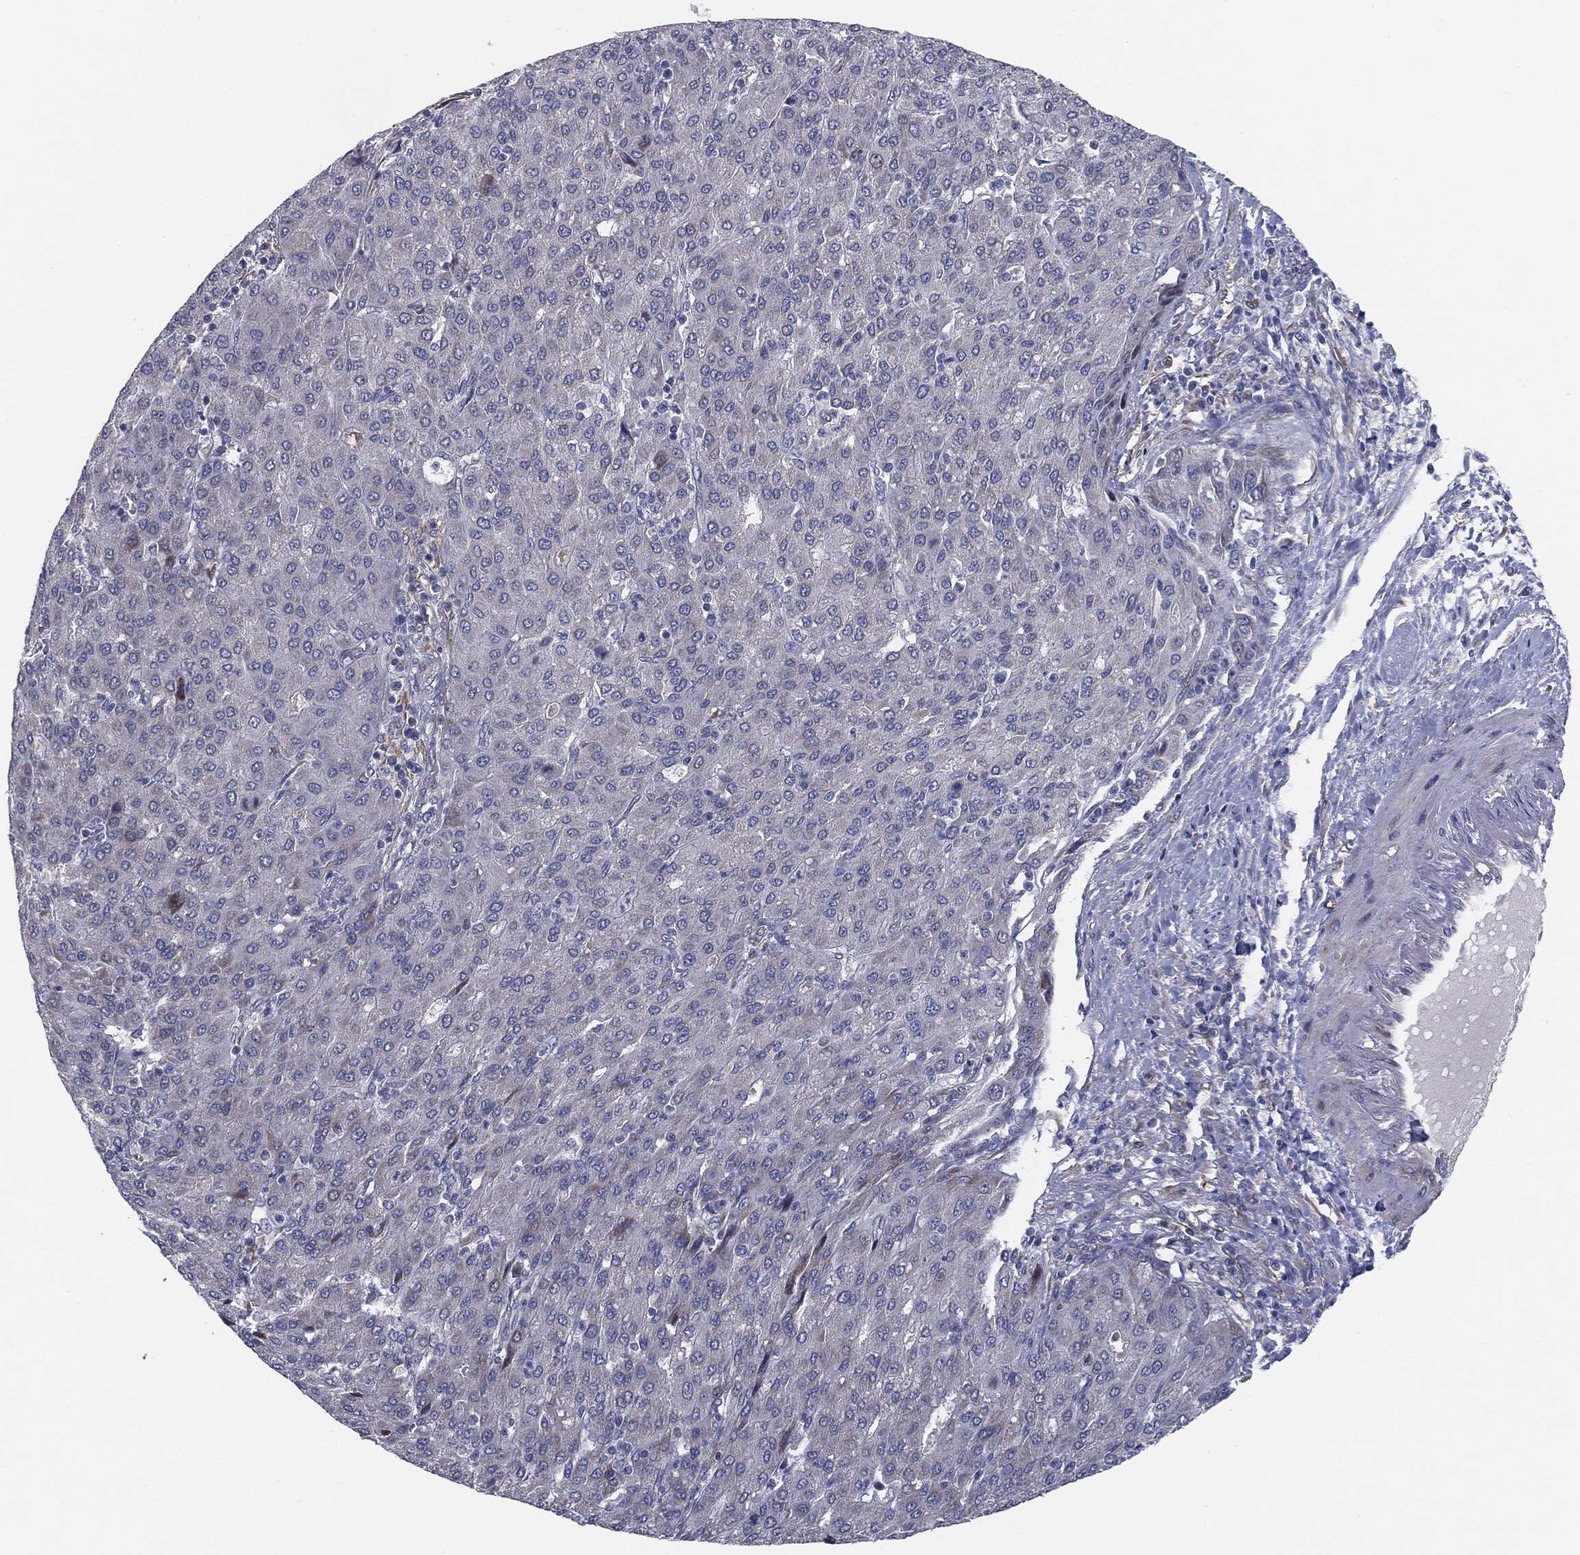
{"staining": {"intensity": "negative", "quantity": "none", "location": "none"}, "tissue": "liver cancer", "cell_type": "Tumor cells", "image_type": "cancer", "snomed": [{"axis": "morphology", "description": "Carcinoma, Hepatocellular, NOS"}, {"axis": "topography", "description": "Liver"}], "caption": "An immunohistochemistry histopathology image of liver hepatocellular carcinoma is shown. There is no staining in tumor cells of liver hepatocellular carcinoma.", "gene": "KRT5", "patient": {"sex": "male", "age": 65}}